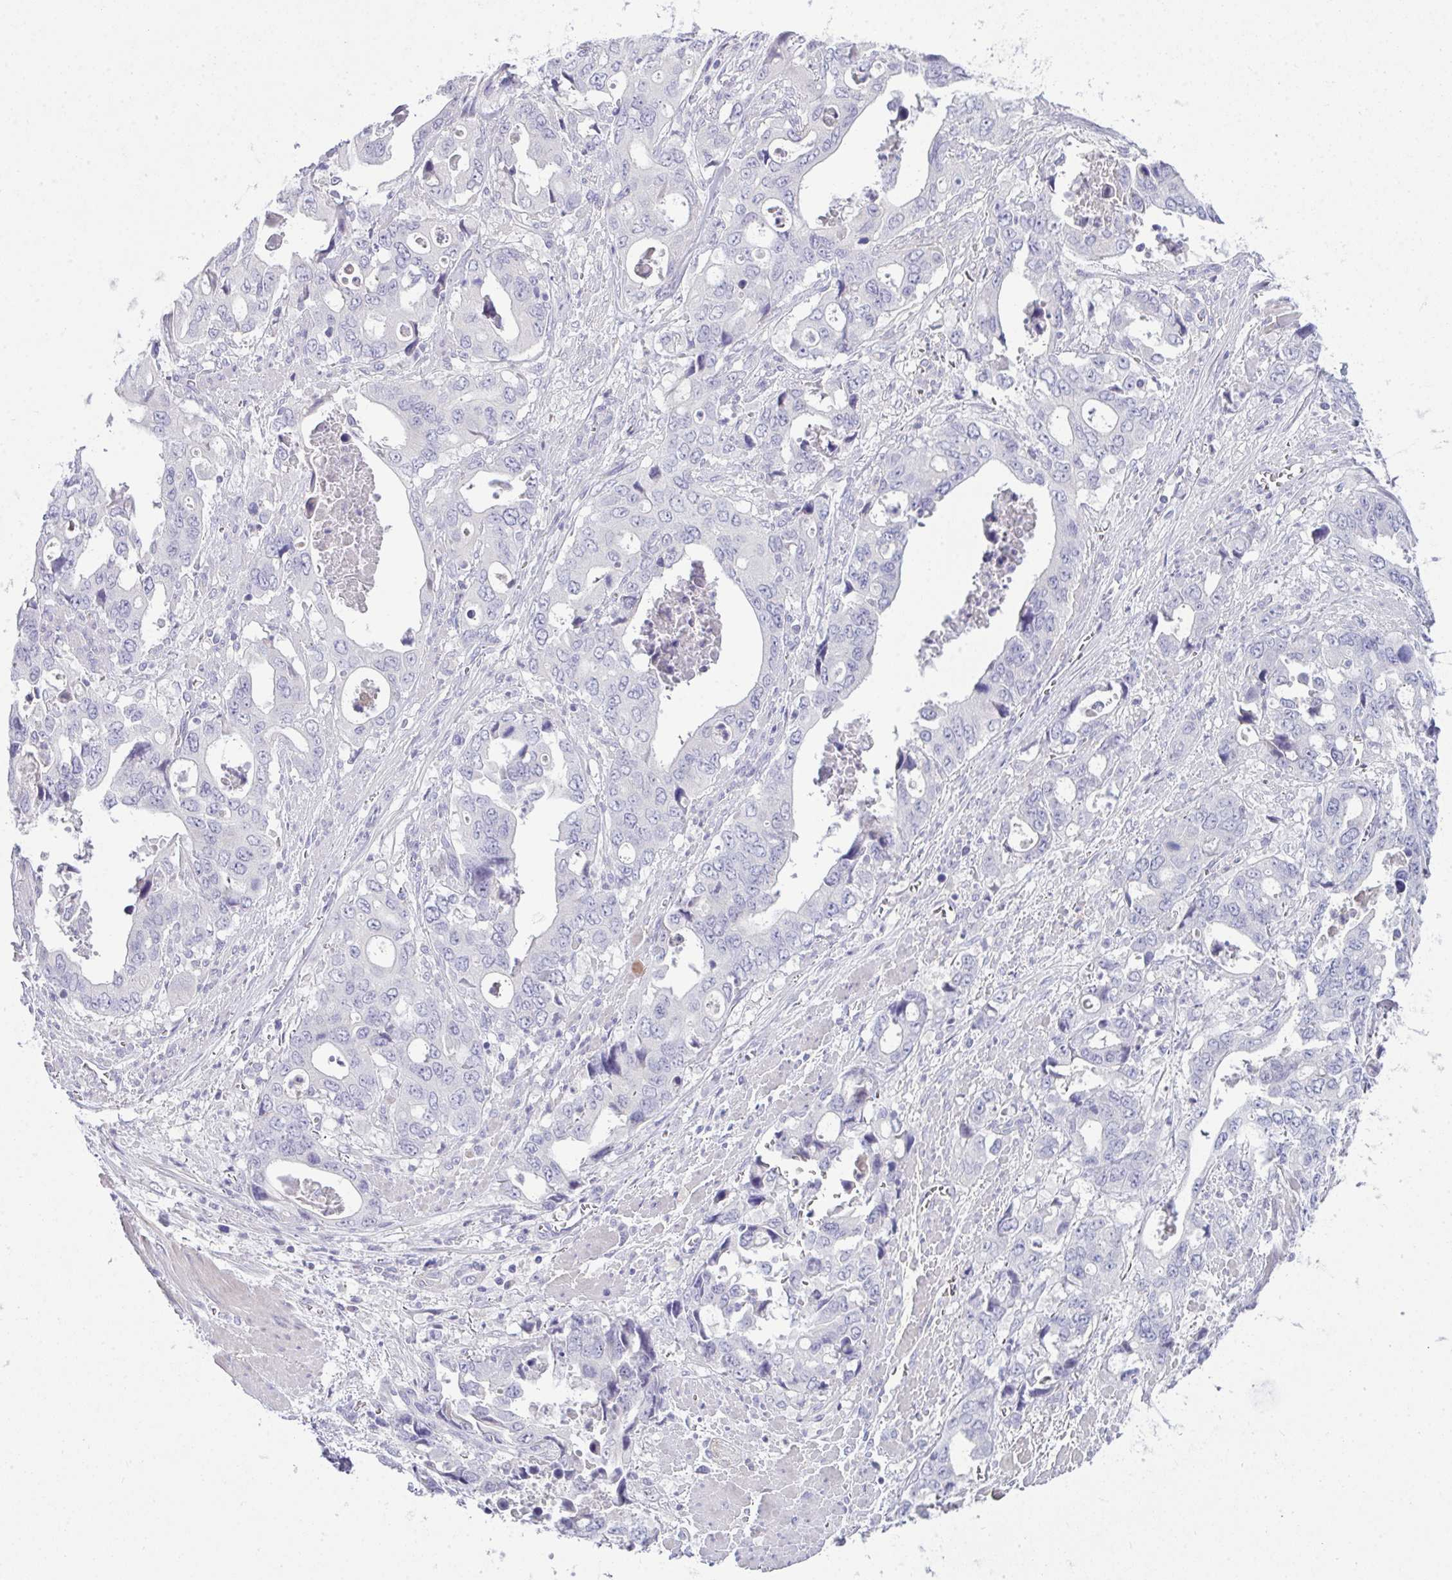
{"staining": {"intensity": "negative", "quantity": "none", "location": "none"}, "tissue": "stomach cancer", "cell_type": "Tumor cells", "image_type": "cancer", "snomed": [{"axis": "morphology", "description": "Adenocarcinoma, NOS"}, {"axis": "topography", "description": "Stomach, upper"}], "caption": "This is an immunohistochemistry image of human stomach cancer. There is no expression in tumor cells.", "gene": "SPTB", "patient": {"sex": "male", "age": 74}}